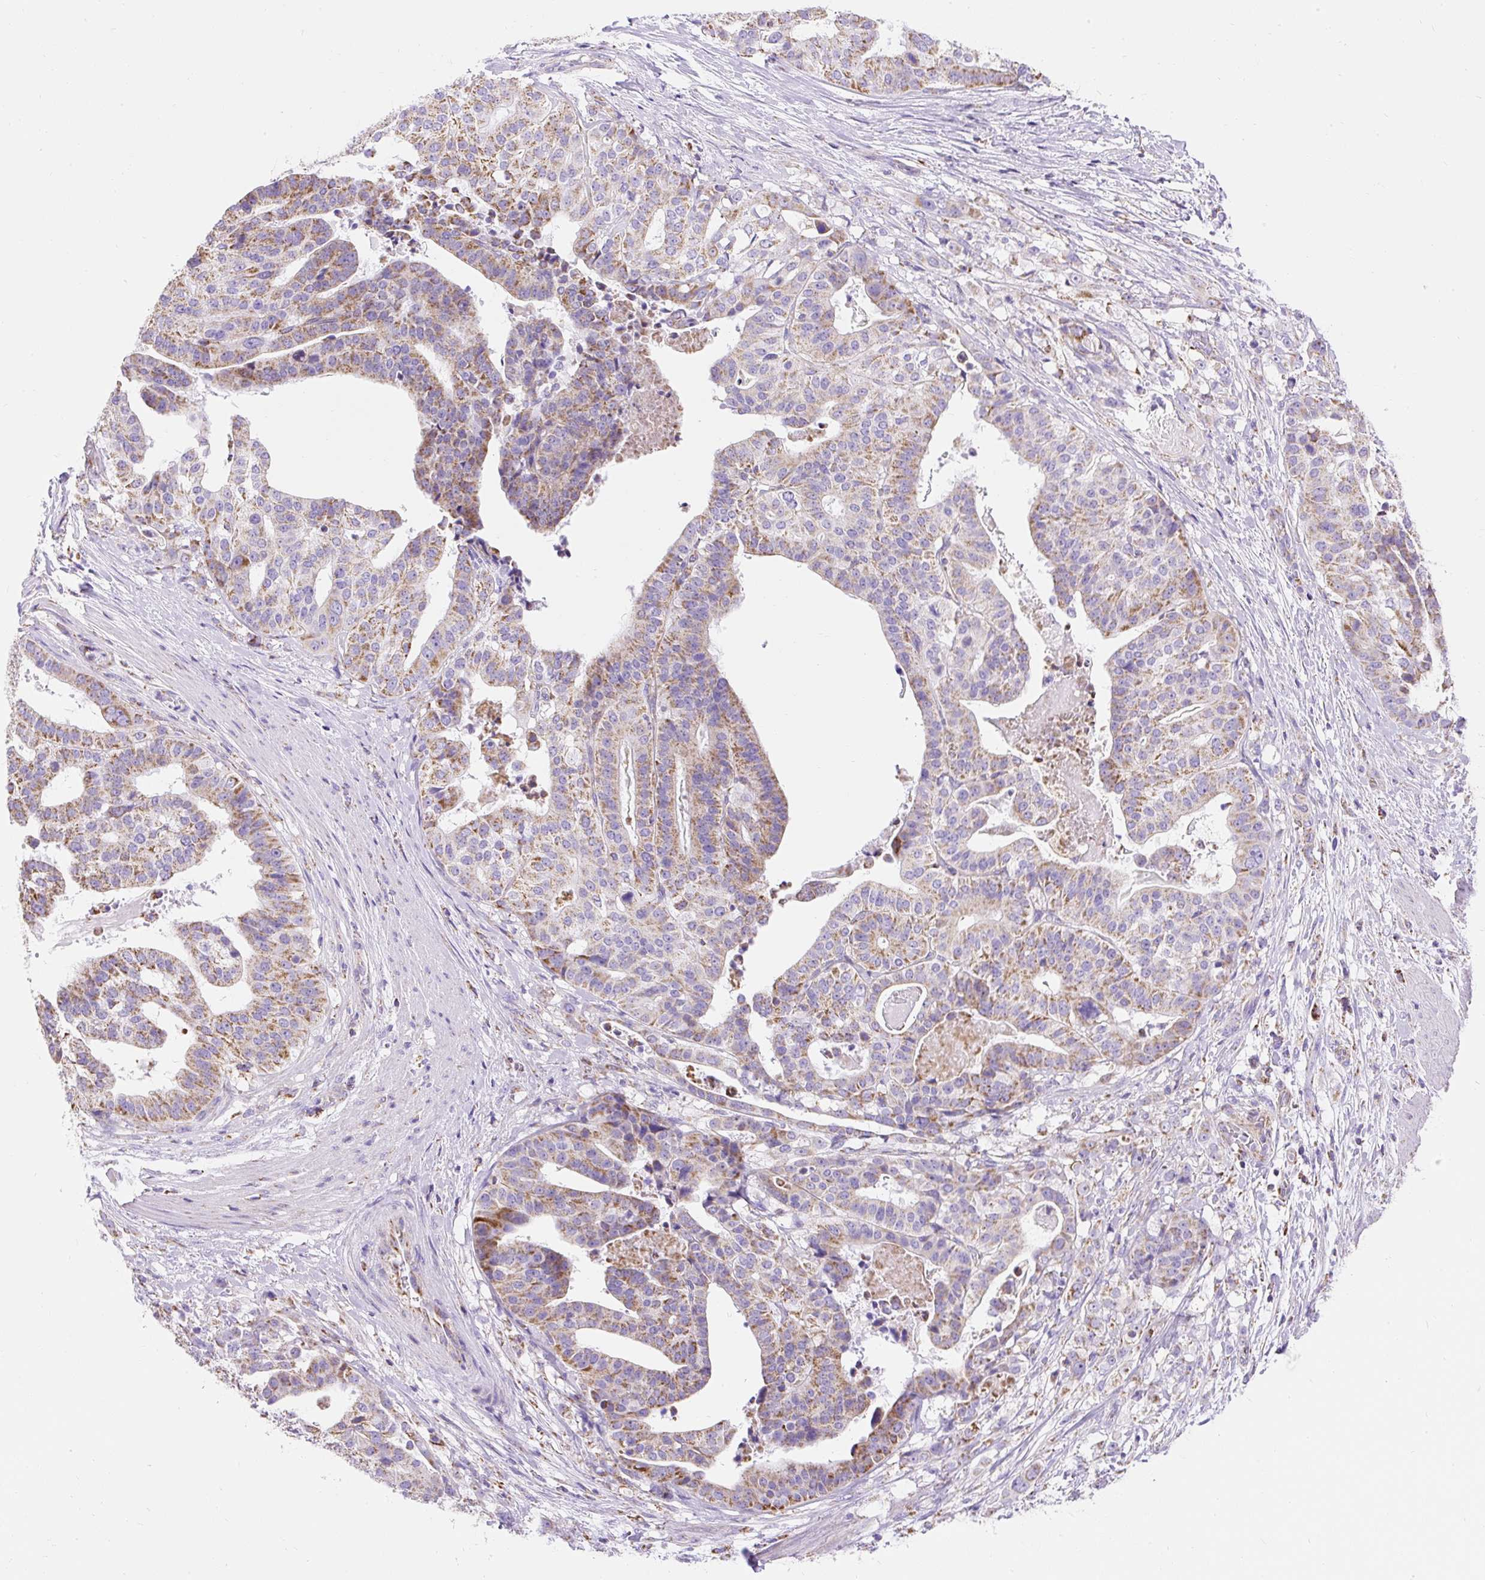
{"staining": {"intensity": "moderate", "quantity": ">75%", "location": "cytoplasmic/membranous"}, "tissue": "stomach cancer", "cell_type": "Tumor cells", "image_type": "cancer", "snomed": [{"axis": "morphology", "description": "Adenocarcinoma, NOS"}, {"axis": "topography", "description": "Stomach"}], "caption": "This photomicrograph exhibits immunohistochemistry (IHC) staining of adenocarcinoma (stomach), with medium moderate cytoplasmic/membranous positivity in about >75% of tumor cells.", "gene": "DAAM2", "patient": {"sex": "male", "age": 48}}